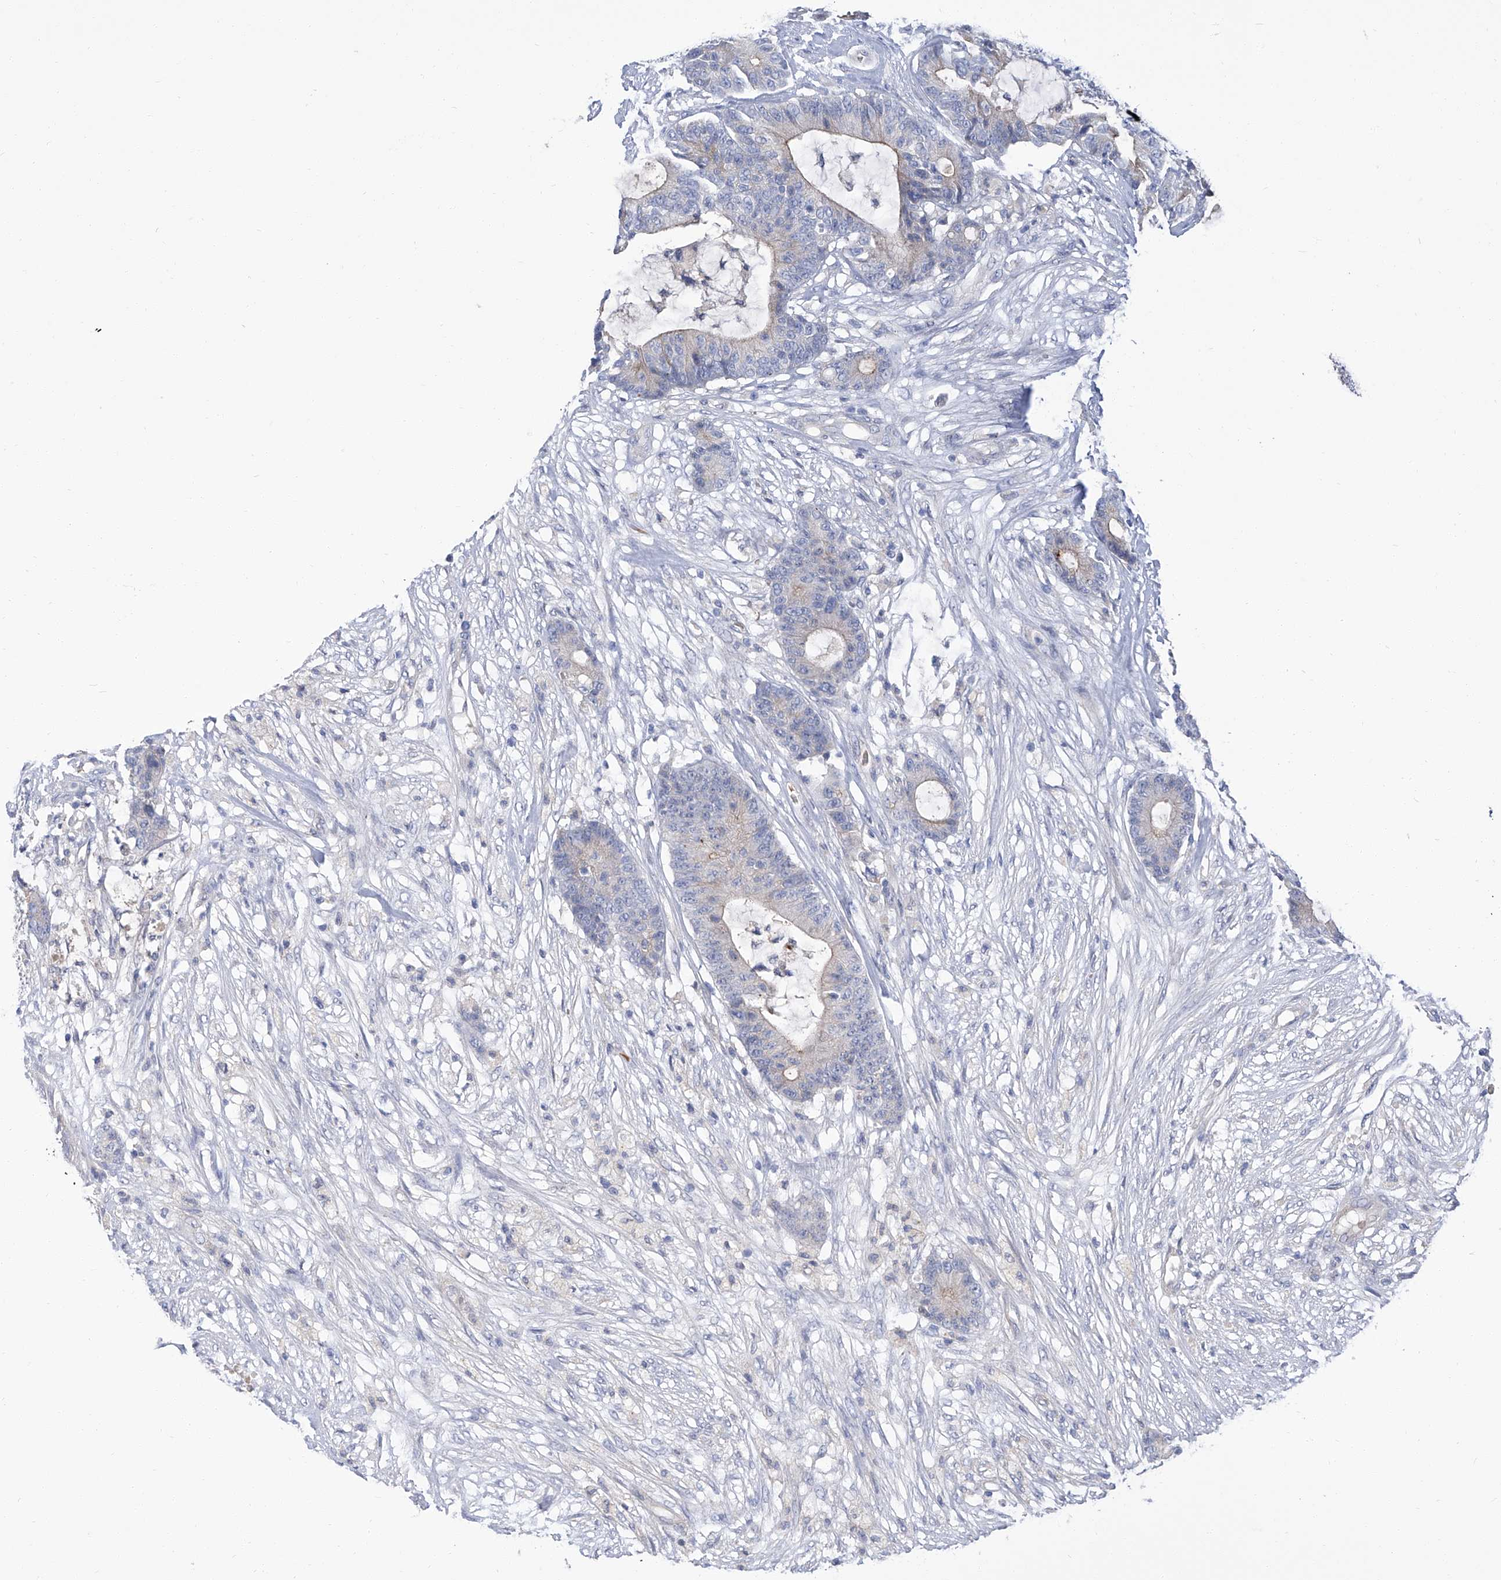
{"staining": {"intensity": "moderate", "quantity": "<25%", "location": "cytoplasmic/membranous"}, "tissue": "colorectal cancer", "cell_type": "Tumor cells", "image_type": "cancer", "snomed": [{"axis": "morphology", "description": "Adenocarcinoma, NOS"}, {"axis": "topography", "description": "Colon"}], "caption": "The micrograph reveals a brown stain indicating the presence of a protein in the cytoplasmic/membranous of tumor cells in colorectal cancer (adenocarcinoma).", "gene": "PARD3", "patient": {"sex": "female", "age": 84}}